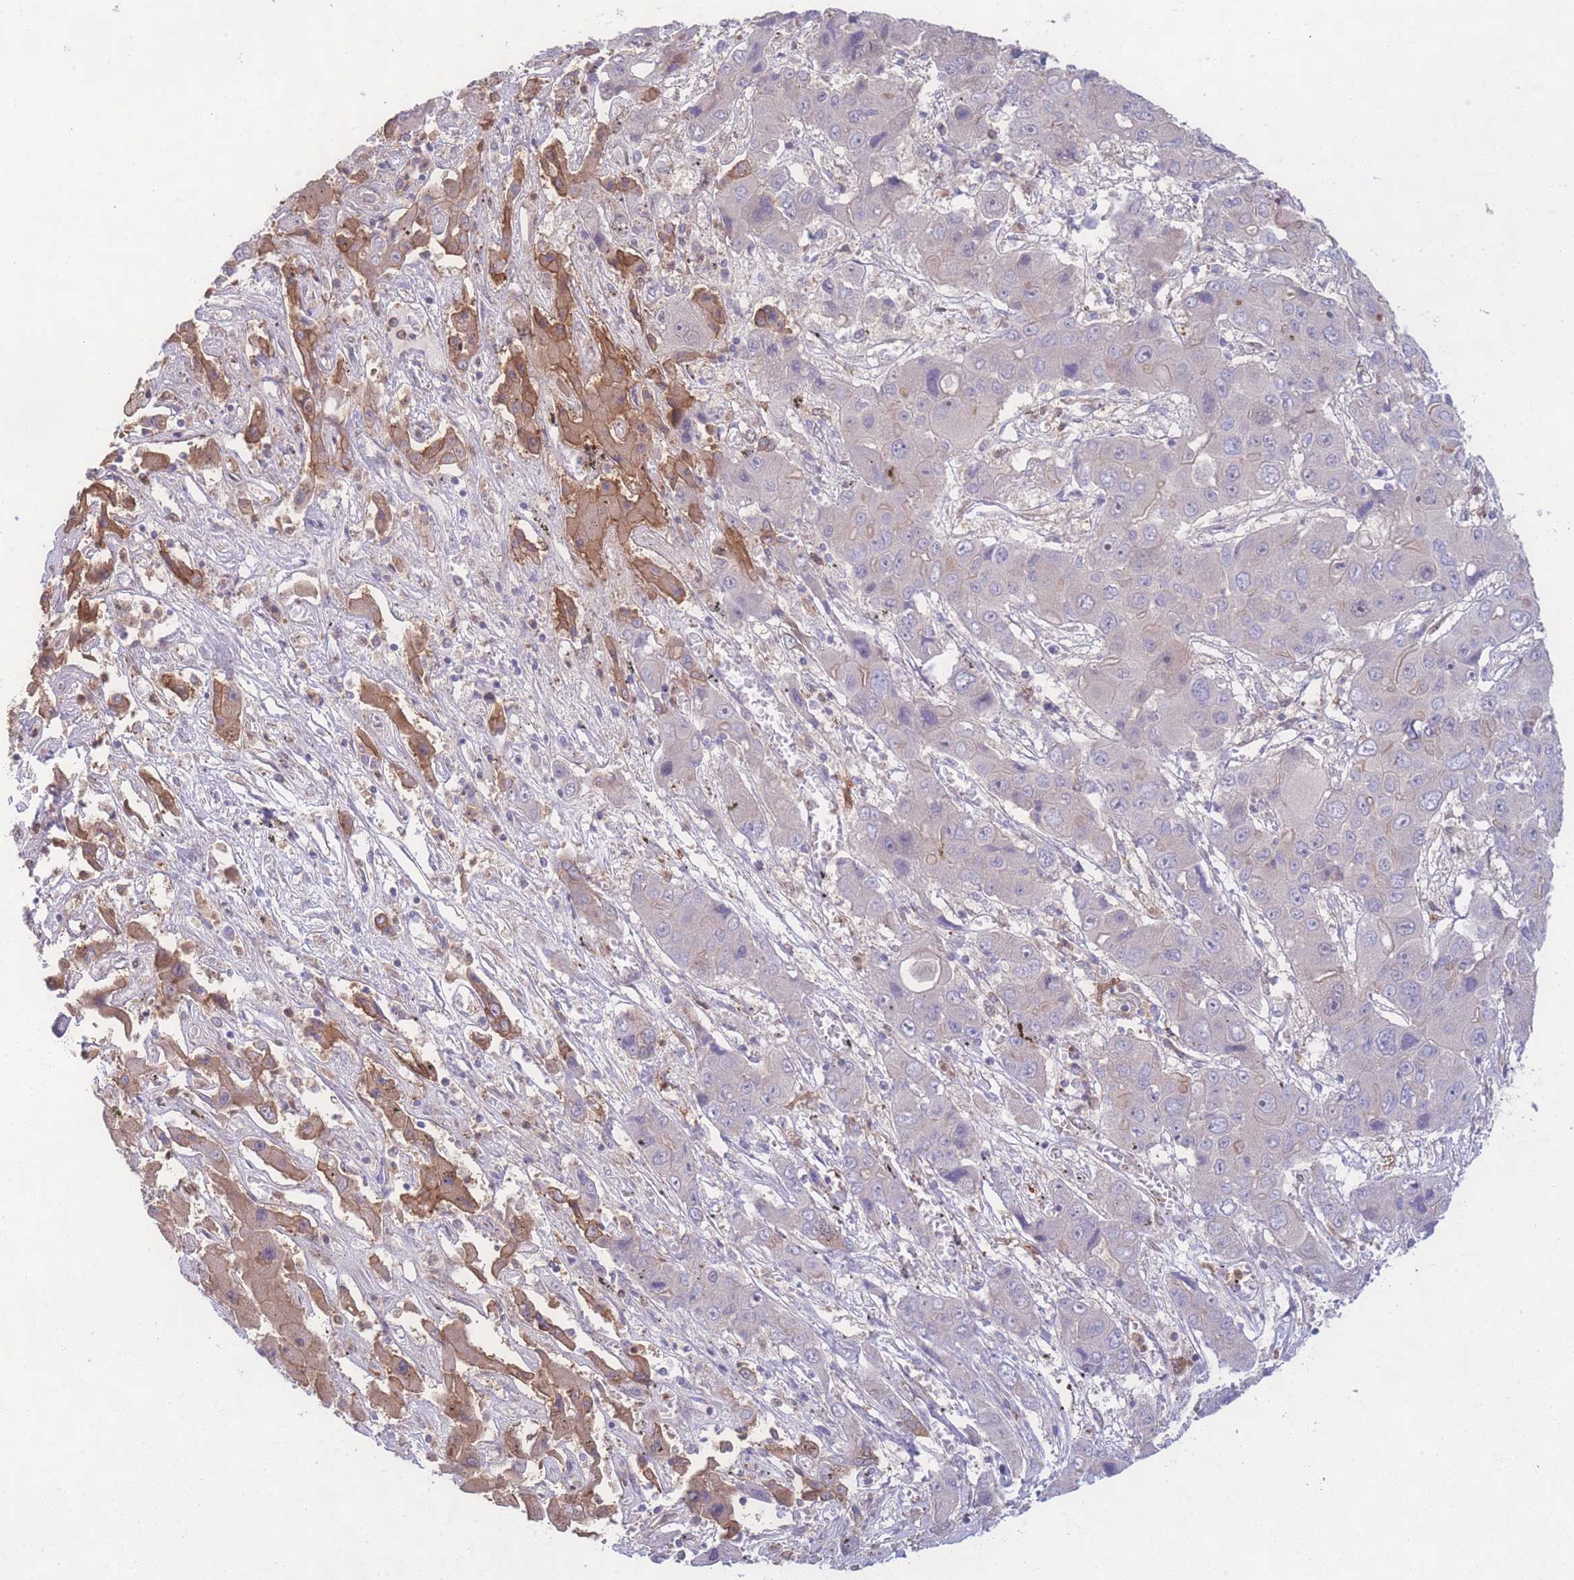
{"staining": {"intensity": "negative", "quantity": "none", "location": "none"}, "tissue": "liver cancer", "cell_type": "Tumor cells", "image_type": "cancer", "snomed": [{"axis": "morphology", "description": "Cholangiocarcinoma"}, {"axis": "topography", "description": "Liver"}], "caption": "A histopathology image of liver cancer stained for a protein reveals no brown staining in tumor cells.", "gene": "STEAP3", "patient": {"sex": "male", "age": 67}}